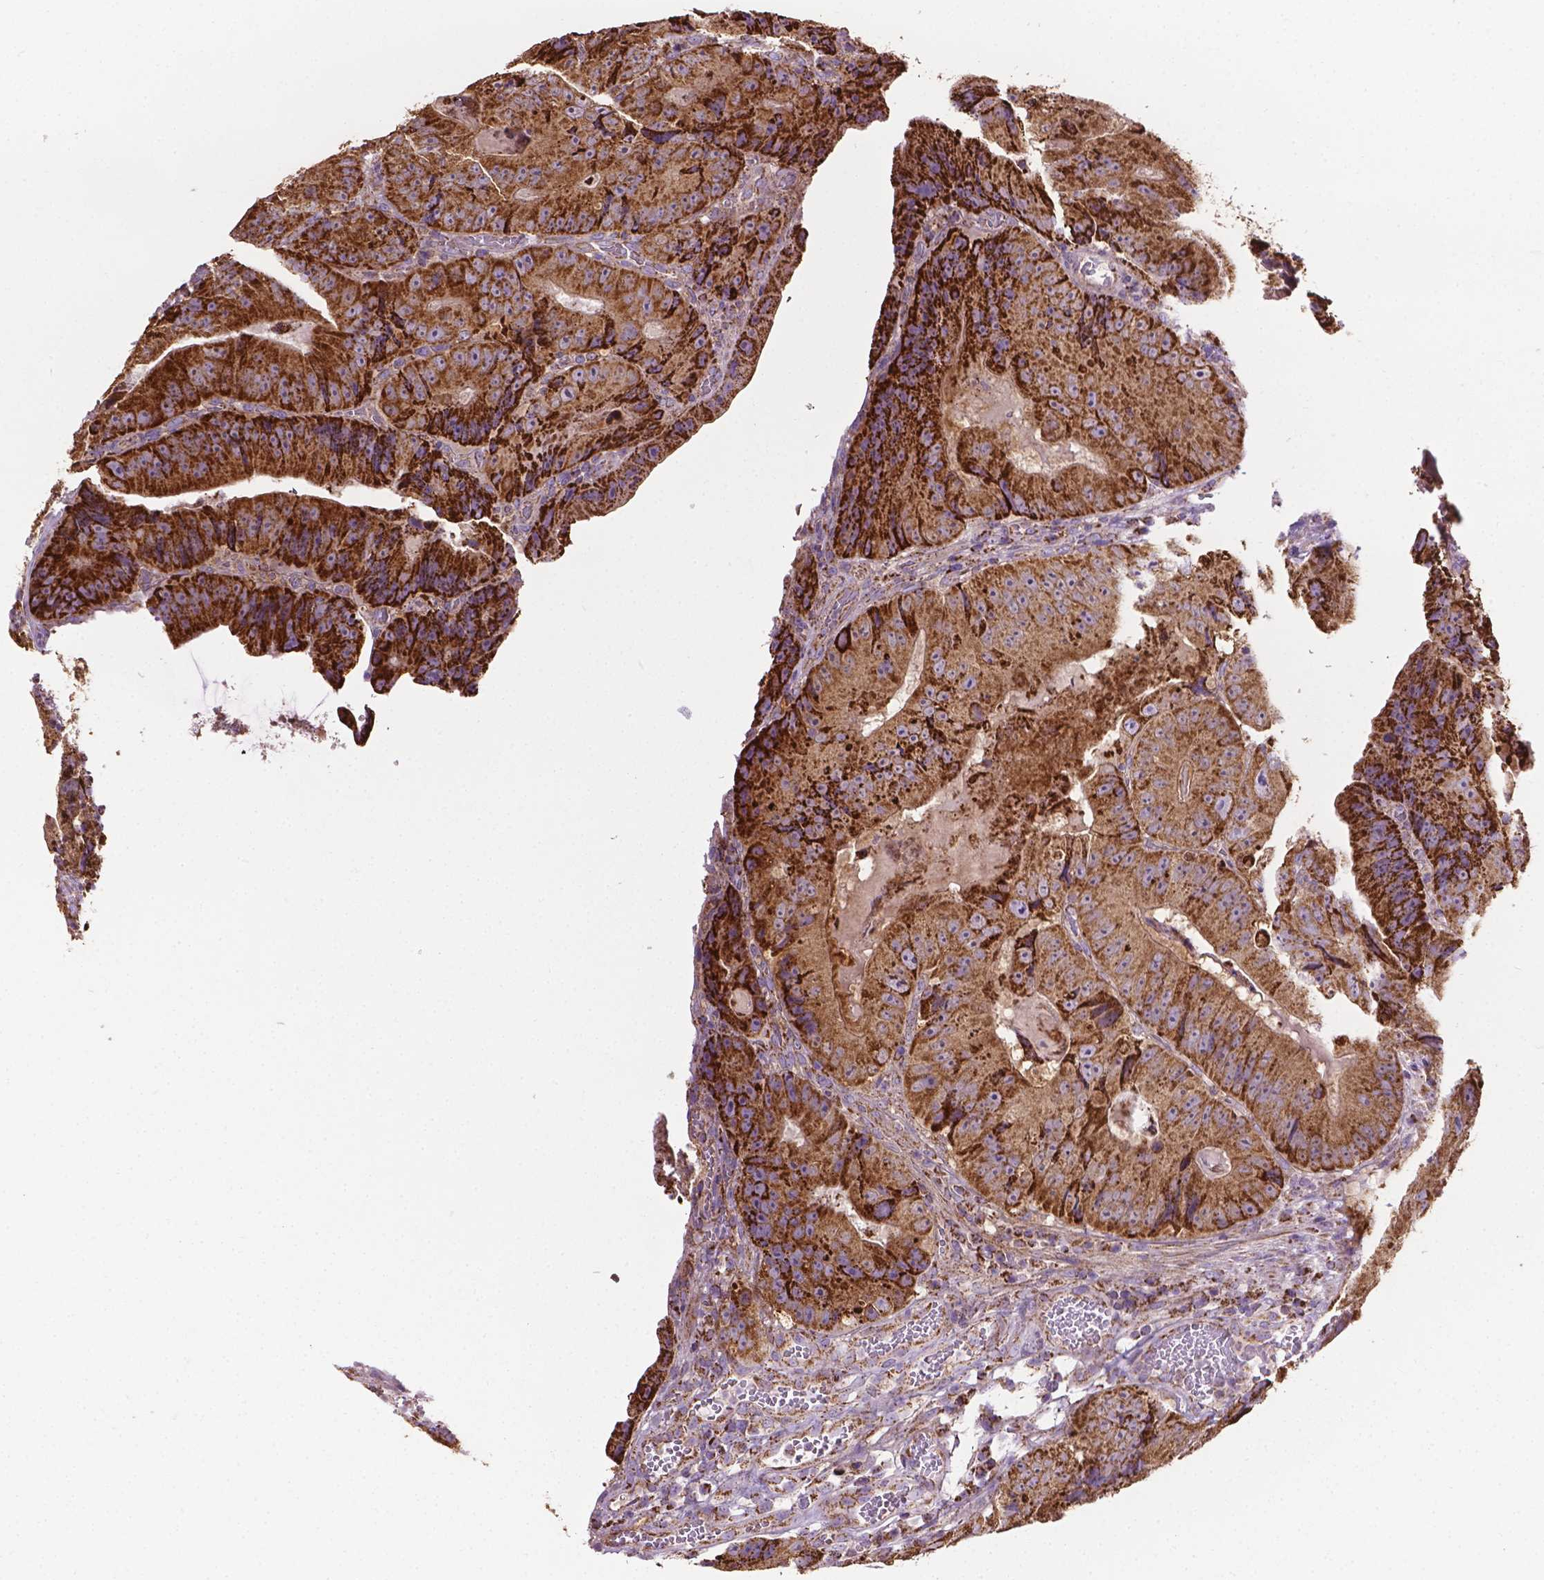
{"staining": {"intensity": "strong", "quantity": ">75%", "location": "cytoplasmic/membranous"}, "tissue": "colorectal cancer", "cell_type": "Tumor cells", "image_type": "cancer", "snomed": [{"axis": "morphology", "description": "Adenocarcinoma, NOS"}, {"axis": "topography", "description": "Colon"}], "caption": "The micrograph reveals staining of adenocarcinoma (colorectal), revealing strong cytoplasmic/membranous protein positivity (brown color) within tumor cells.", "gene": "PIBF1", "patient": {"sex": "female", "age": 86}}